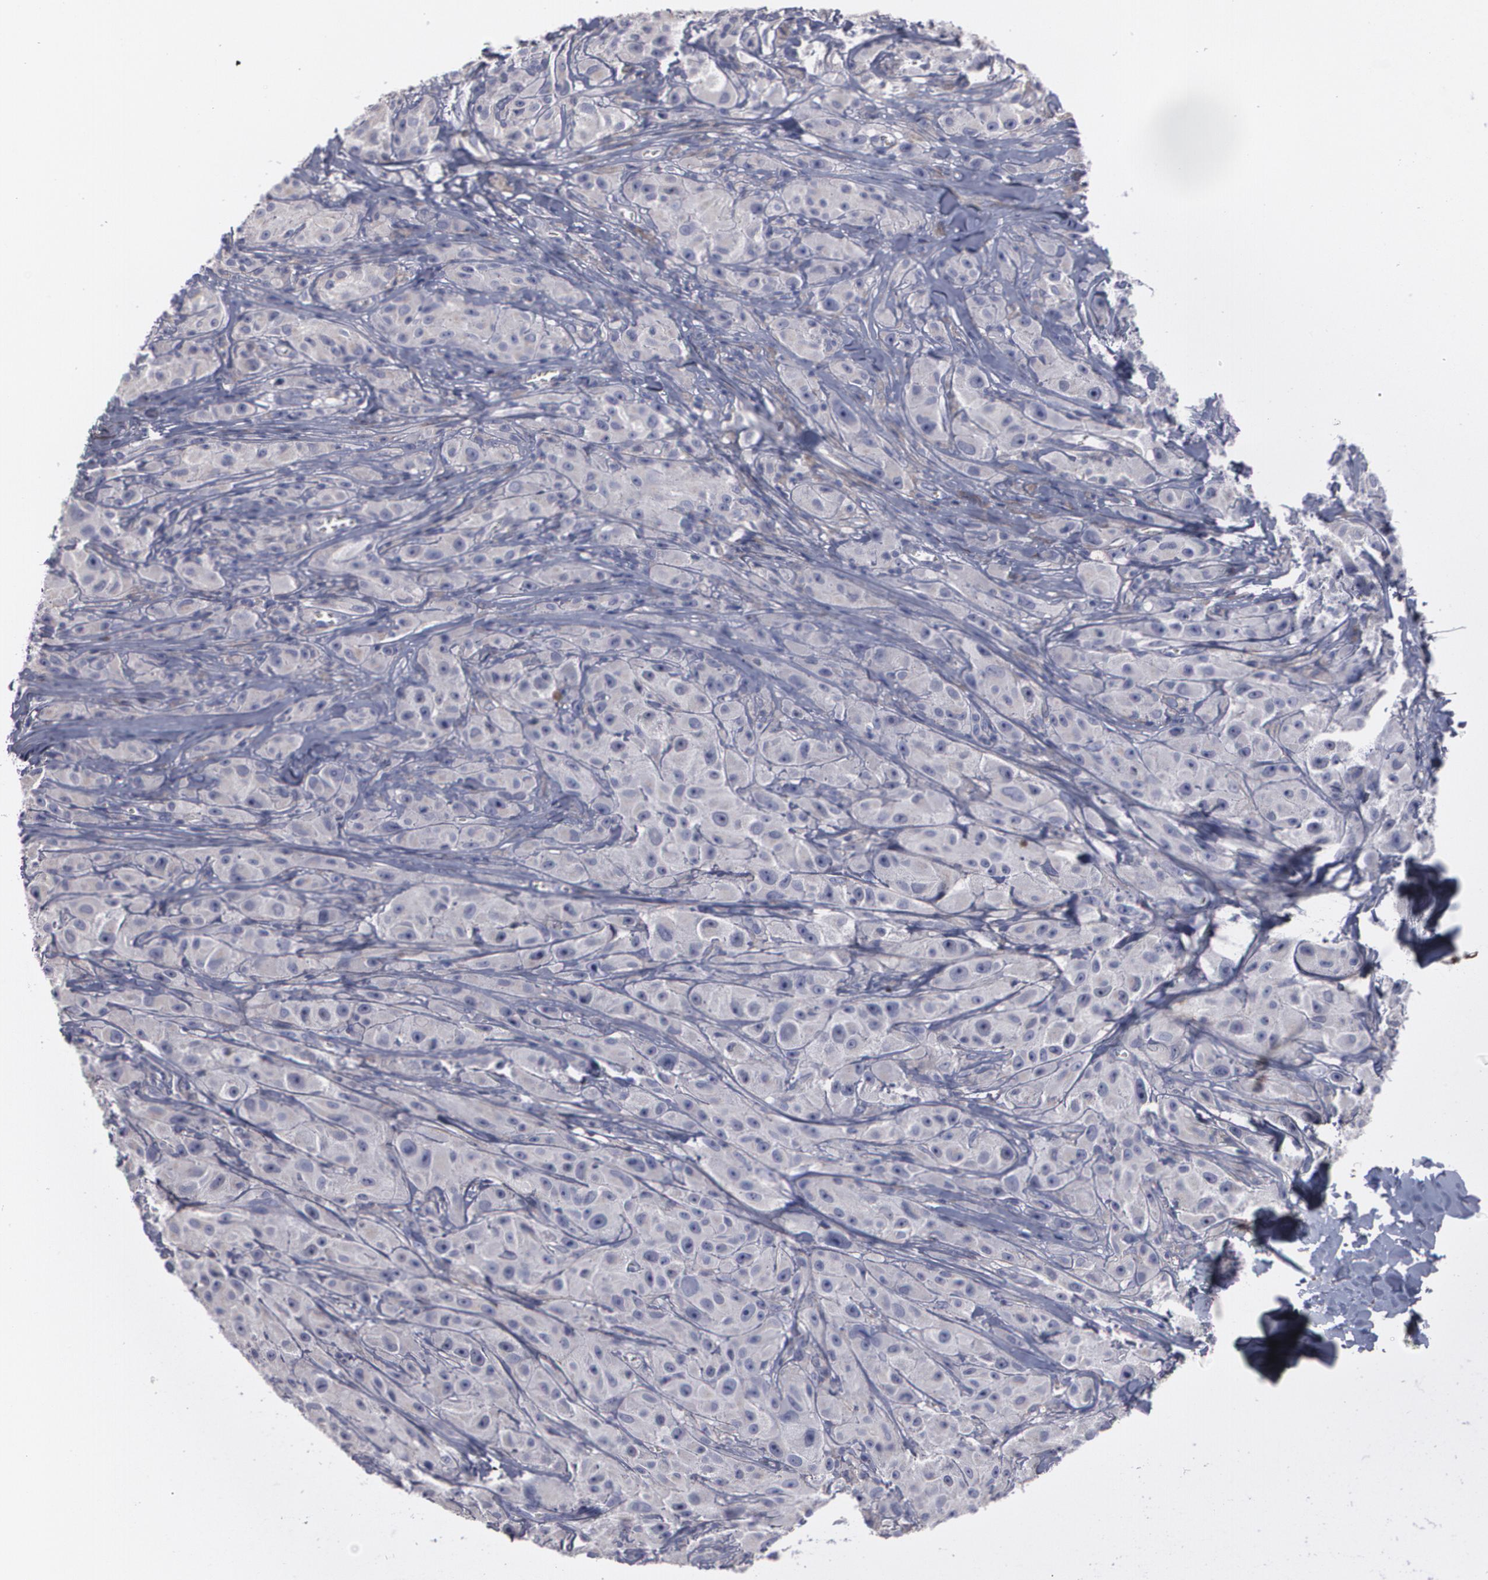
{"staining": {"intensity": "negative", "quantity": "none", "location": "none"}, "tissue": "melanoma", "cell_type": "Tumor cells", "image_type": "cancer", "snomed": [{"axis": "morphology", "description": "Malignant melanoma, NOS"}, {"axis": "topography", "description": "Skin"}], "caption": "Protein analysis of melanoma shows no significant staining in tumor cells.", "gene": "FBLN1", "patient": {"sex": "male", "age": 56}}